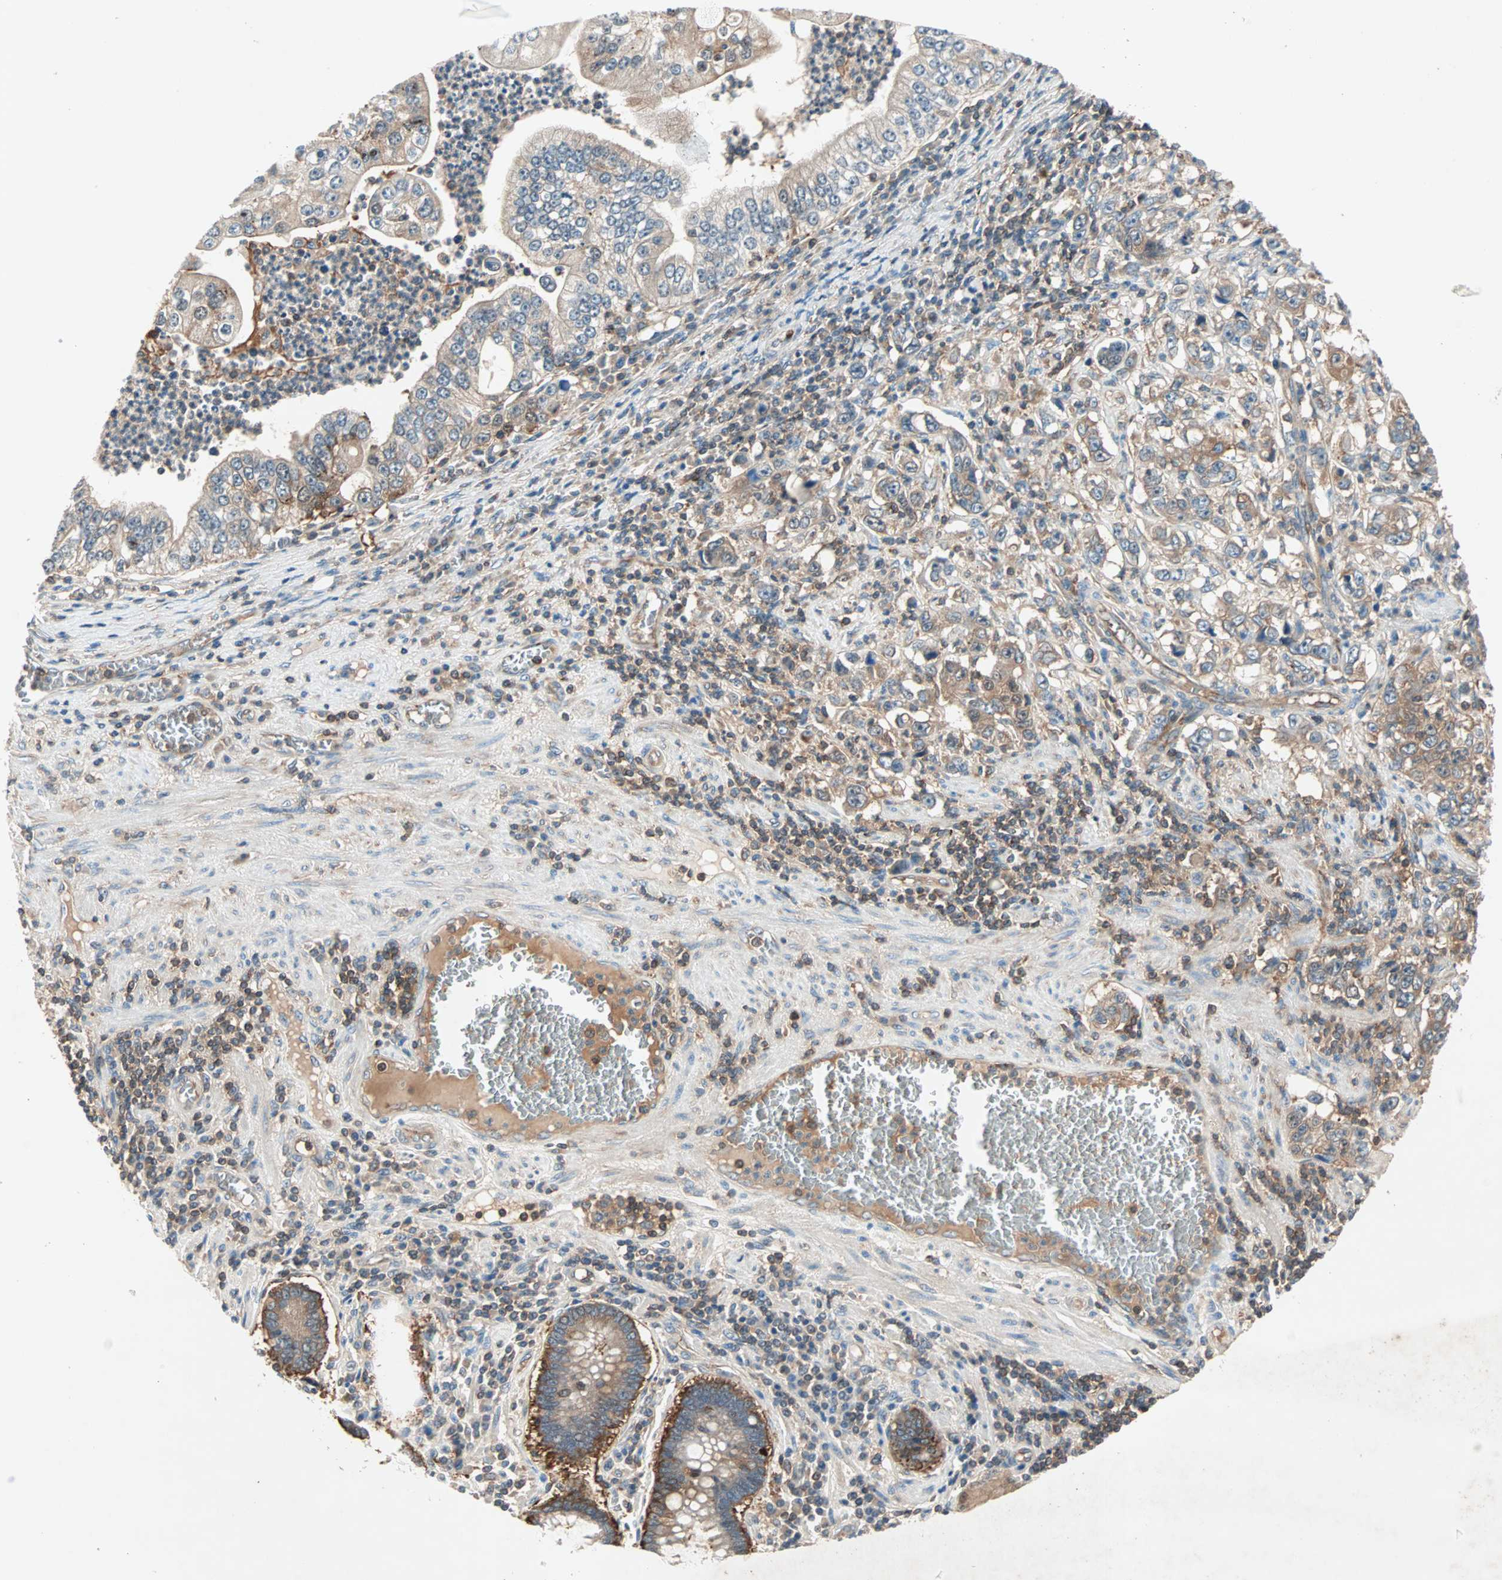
{"staining": {"intensity": "weak", "quantity": ">75%", "location": "cytoplasmic/membranous"}, "tissue": "stomach cancer", "cell_type": "Tumor cells", "image_type": "cancer", "snomed": [{"axis": "morphology", "description": "Adenocarcinoma, NOS"}, {"axis": "topography", "description": "Stomach, lower"}], "caption": "A photomicrograph showing weak cytoplasmic/membranous expression in about >75% of tumor cells in stomach adenocarcinoma, as visualized by brown immunohistochemical staining.", "gene": "TEC", "patient": {"sex": "female", "age": 72}}